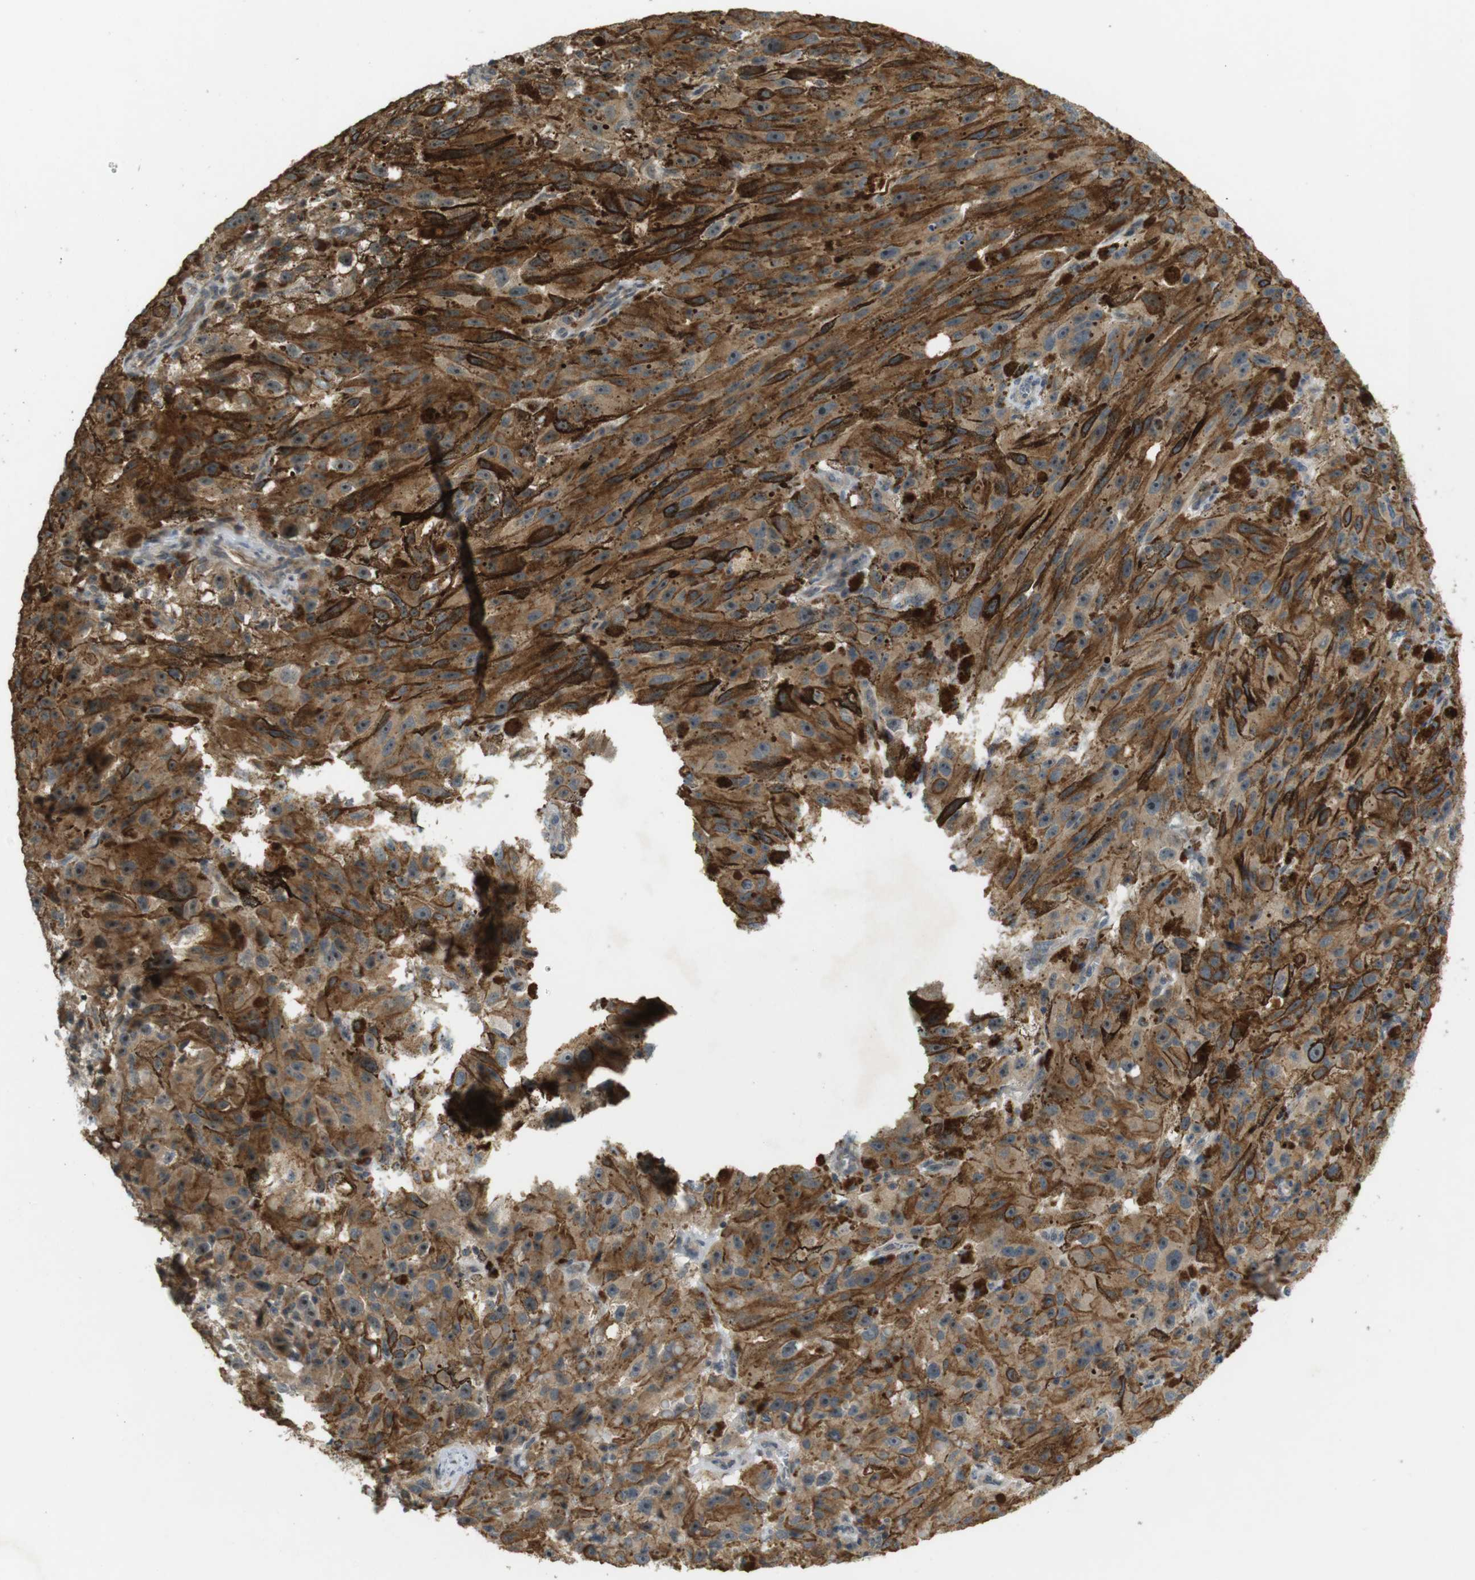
{"staining": {"intensity": "moderate", "quantity": ">75%", "location": "cytoplasmic/membranous,nuclear"}, "tissue": "melanoma", "cell_type": "Tumor cells", "image_type": "cancer", "snomed": [{"axis": "morphology", "description": "Malignant melanoma, NOS"}, {"axis": "topography", "description": "Skin"}], "caption": "Moderate cytoplasmic/membranous and nuclear positivity for a protein is appreciated in approximately >75% of tumor cells of malignant melanoma using immunohistochemistry.", "gene": "TMX3", "patient": {"sex": "female", "age": 104}}